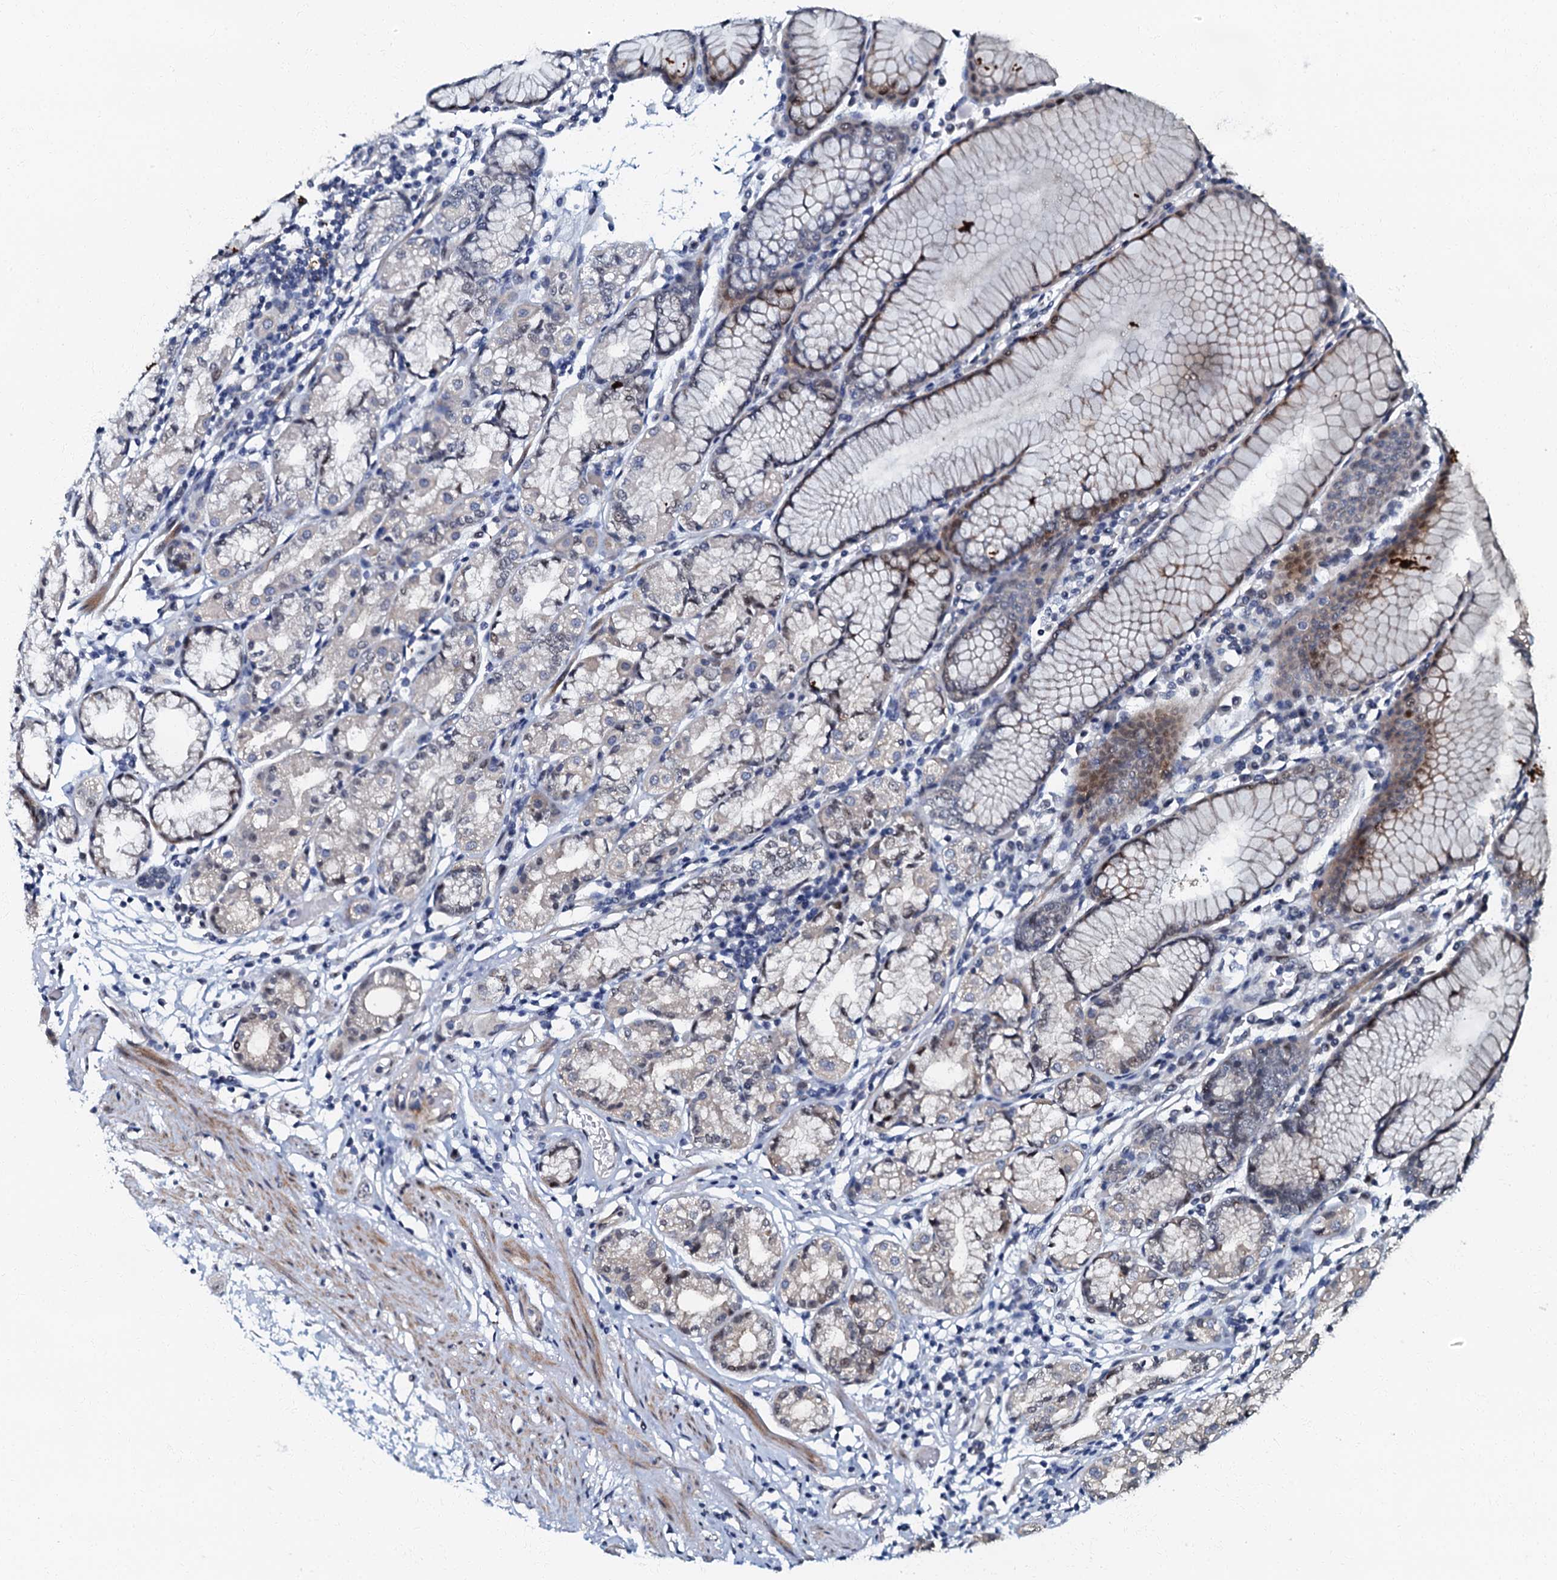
{"staining": {"intensity": "moderate", "quantity": "<25%", "location": "cytoplasmic/membranous"}, "tissue": "stomach", "cell_type": "Glandular cells", "image_type": "normal", "snomed": [{"axis": "morphology", "description": "Normal tissue, NOS"}, {"axis": "topography", "description": "Stomach"}], "caption": "A high-resolution micrograph shows immunohistochemistry (IHC) staining of normal stomach, which reveals moderate cytoplasmic/membranous positivity in about <25% of glandular cells. Using DAB (brown) and hematoxylin (blue) stains, captured at high magnification using brightfield microscopy.", "gene": "OLAH", "patient": {"sex": "female", "age": 57}}